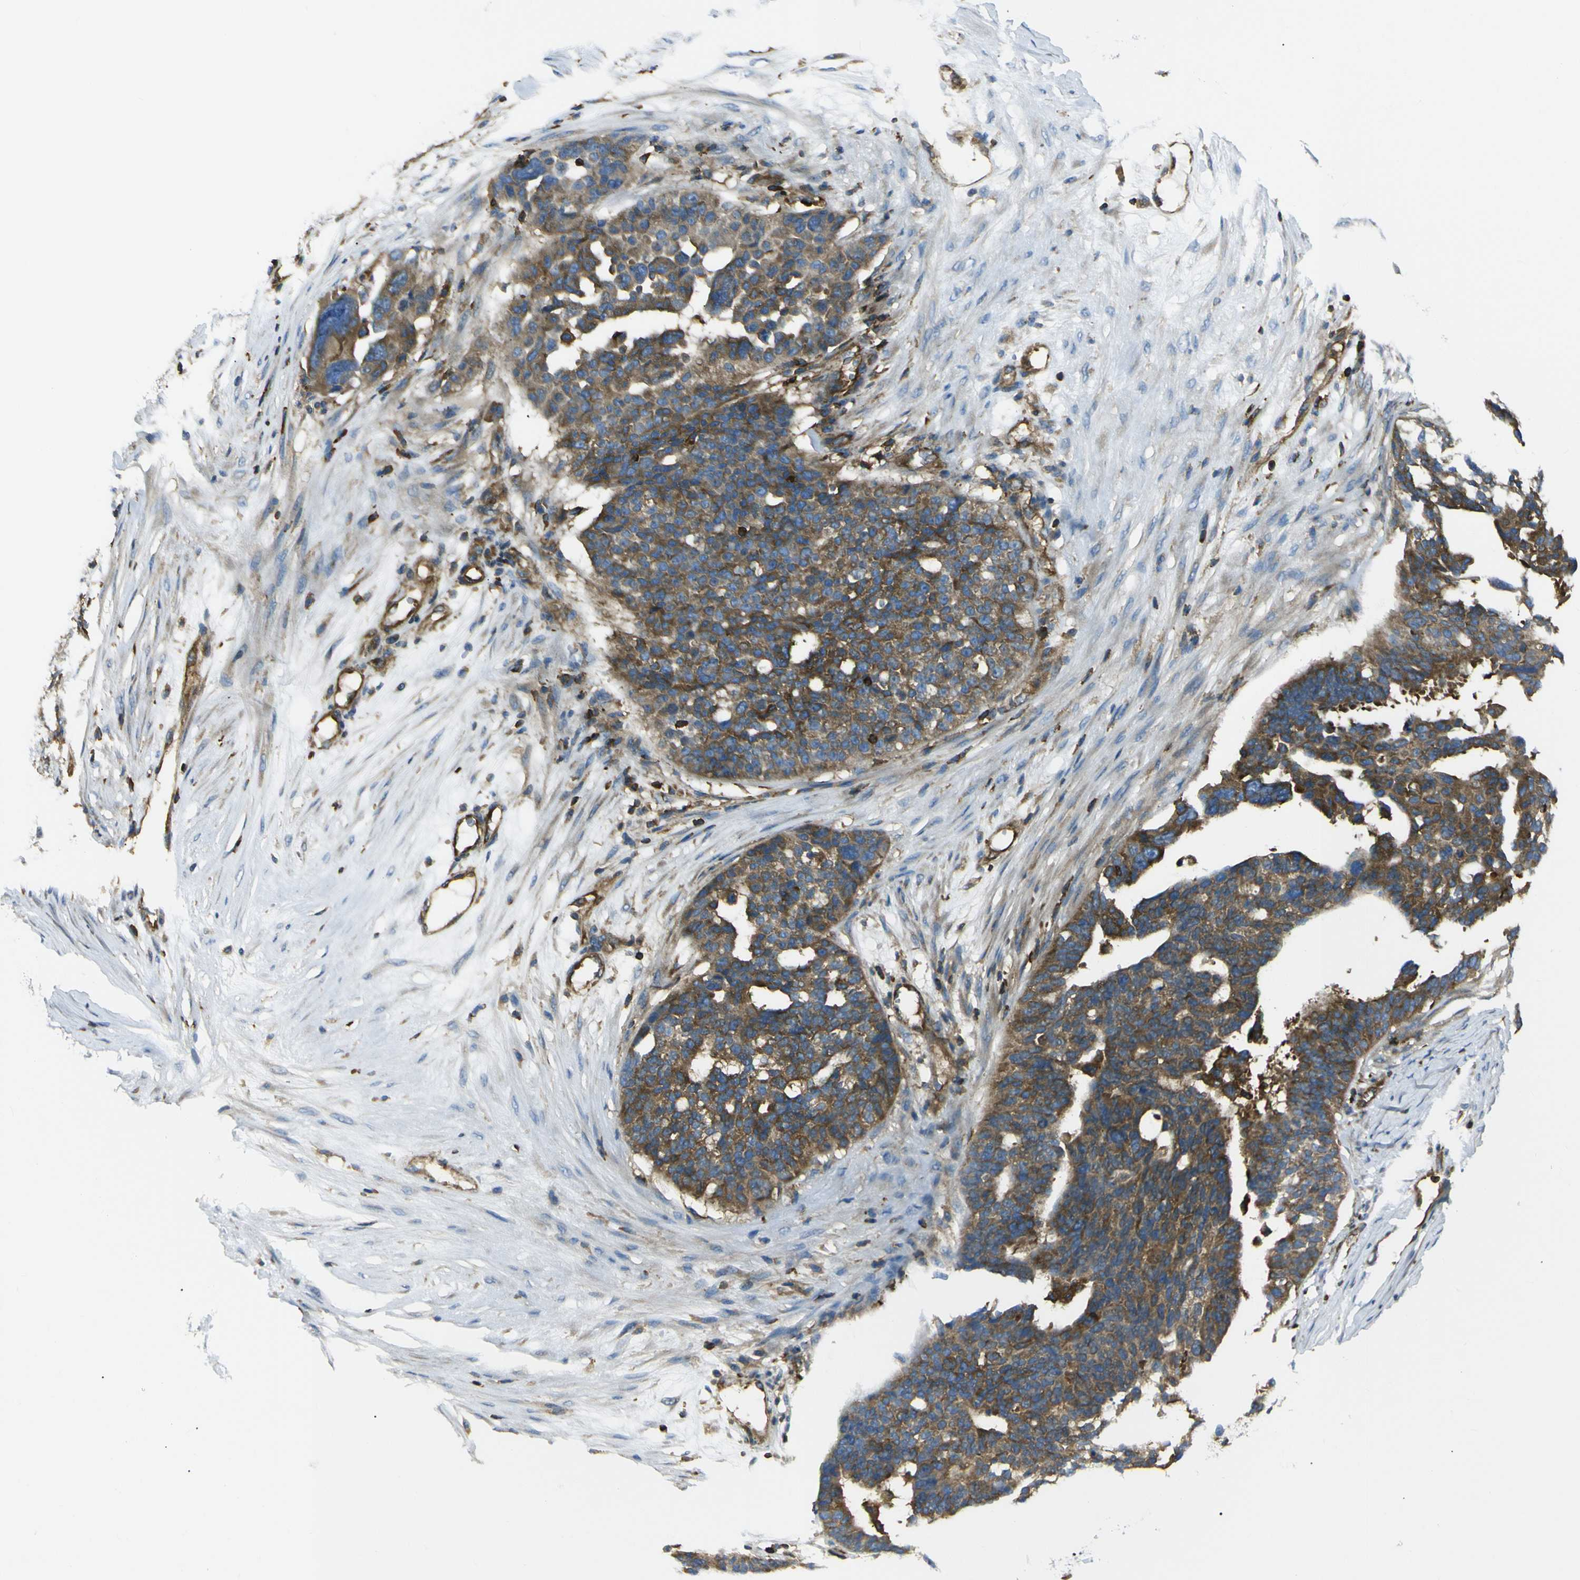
{"staining": {"intensity": "moderate", "quantity": ">75%", "location": "cytoplasmic/membranous"}, "tissue": "ovarian cancer", "cell_type": "Tumor cells", "image_type": "cancer", "snomed": [{"axis": "morphology", "description": "Cystadenocarcinoma, serous, NOS"}, {"axis": "topography", "description": "Ovary"}], "caption": "Immunohistochemical staining of human serous cystadenocarcinoma (ovarian) exhibits medium levels of moderate cytoplasmic/membranous protein staining in about >75% of tumor cells. Nuclei are stained in blue.", "gene": "ARHGEF1", "patient": {"sex": "female", "age": 59}}